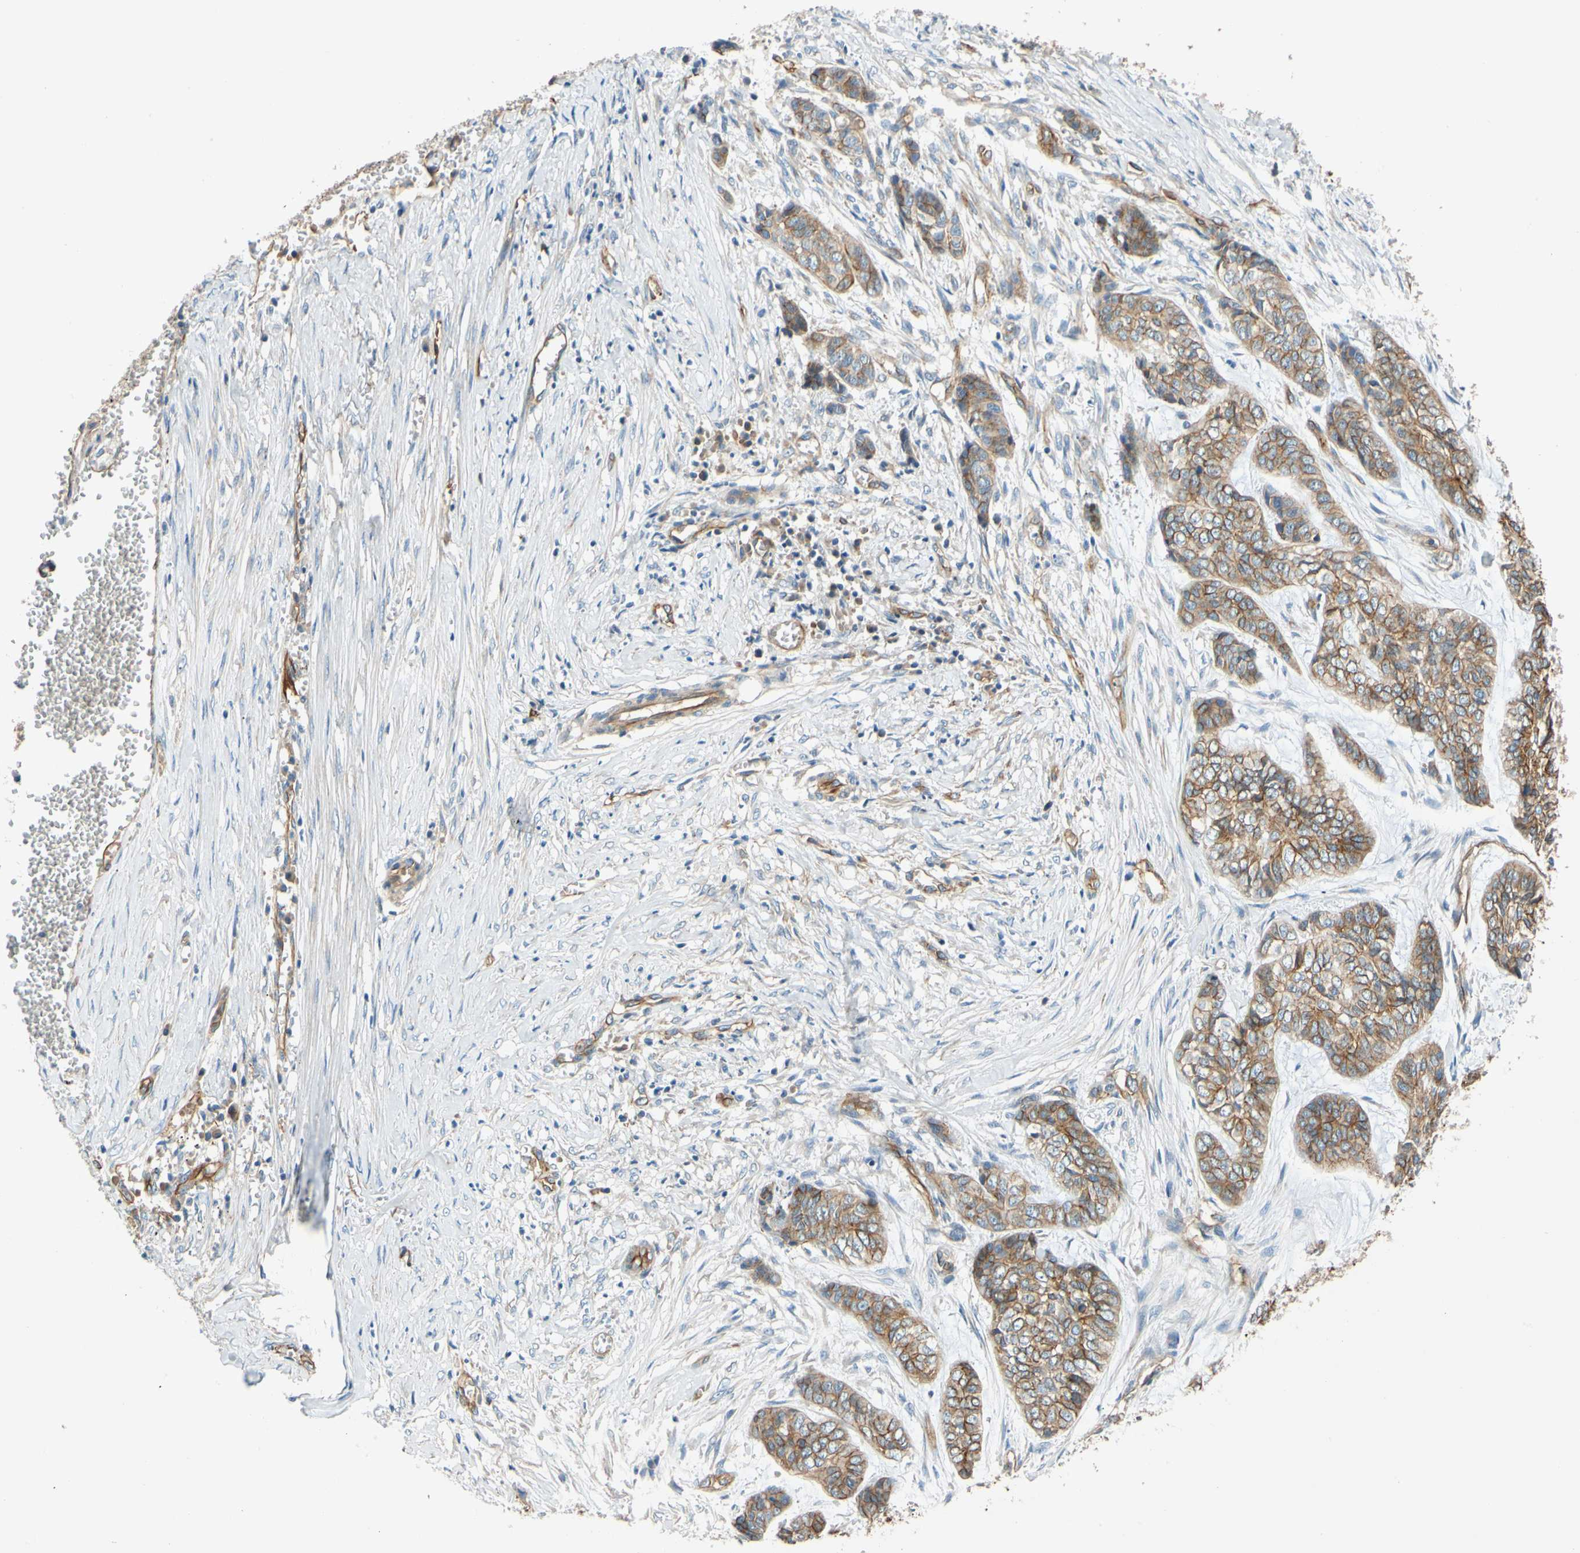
{"staining": {"intensity": "moderate", "quantity": ">75%", "location": "cytoplasmic/membranous"}, "tissue": "skin cancer", "cell_type": "Tumor cells", "image_type": "cancer", "snomed": [{"axis": "morphology", "description": "Basal cell carcinoma"}, {"axis": "topography", "description": "Skin"}], "caption": "High-power microscopy captured an IHC photomicrograph of skin cancer (basal cell carcinoma), revealing moderate cytoplasmic/membranous expression in approximately >75% of tumor cells. The protein is stained brown, and the nuclei are stained in blue (DAB IHC with brightfield microscopy, high magnification).", "gene": "SPTAN1", "patient": {"sex": "female", "age": 64}}